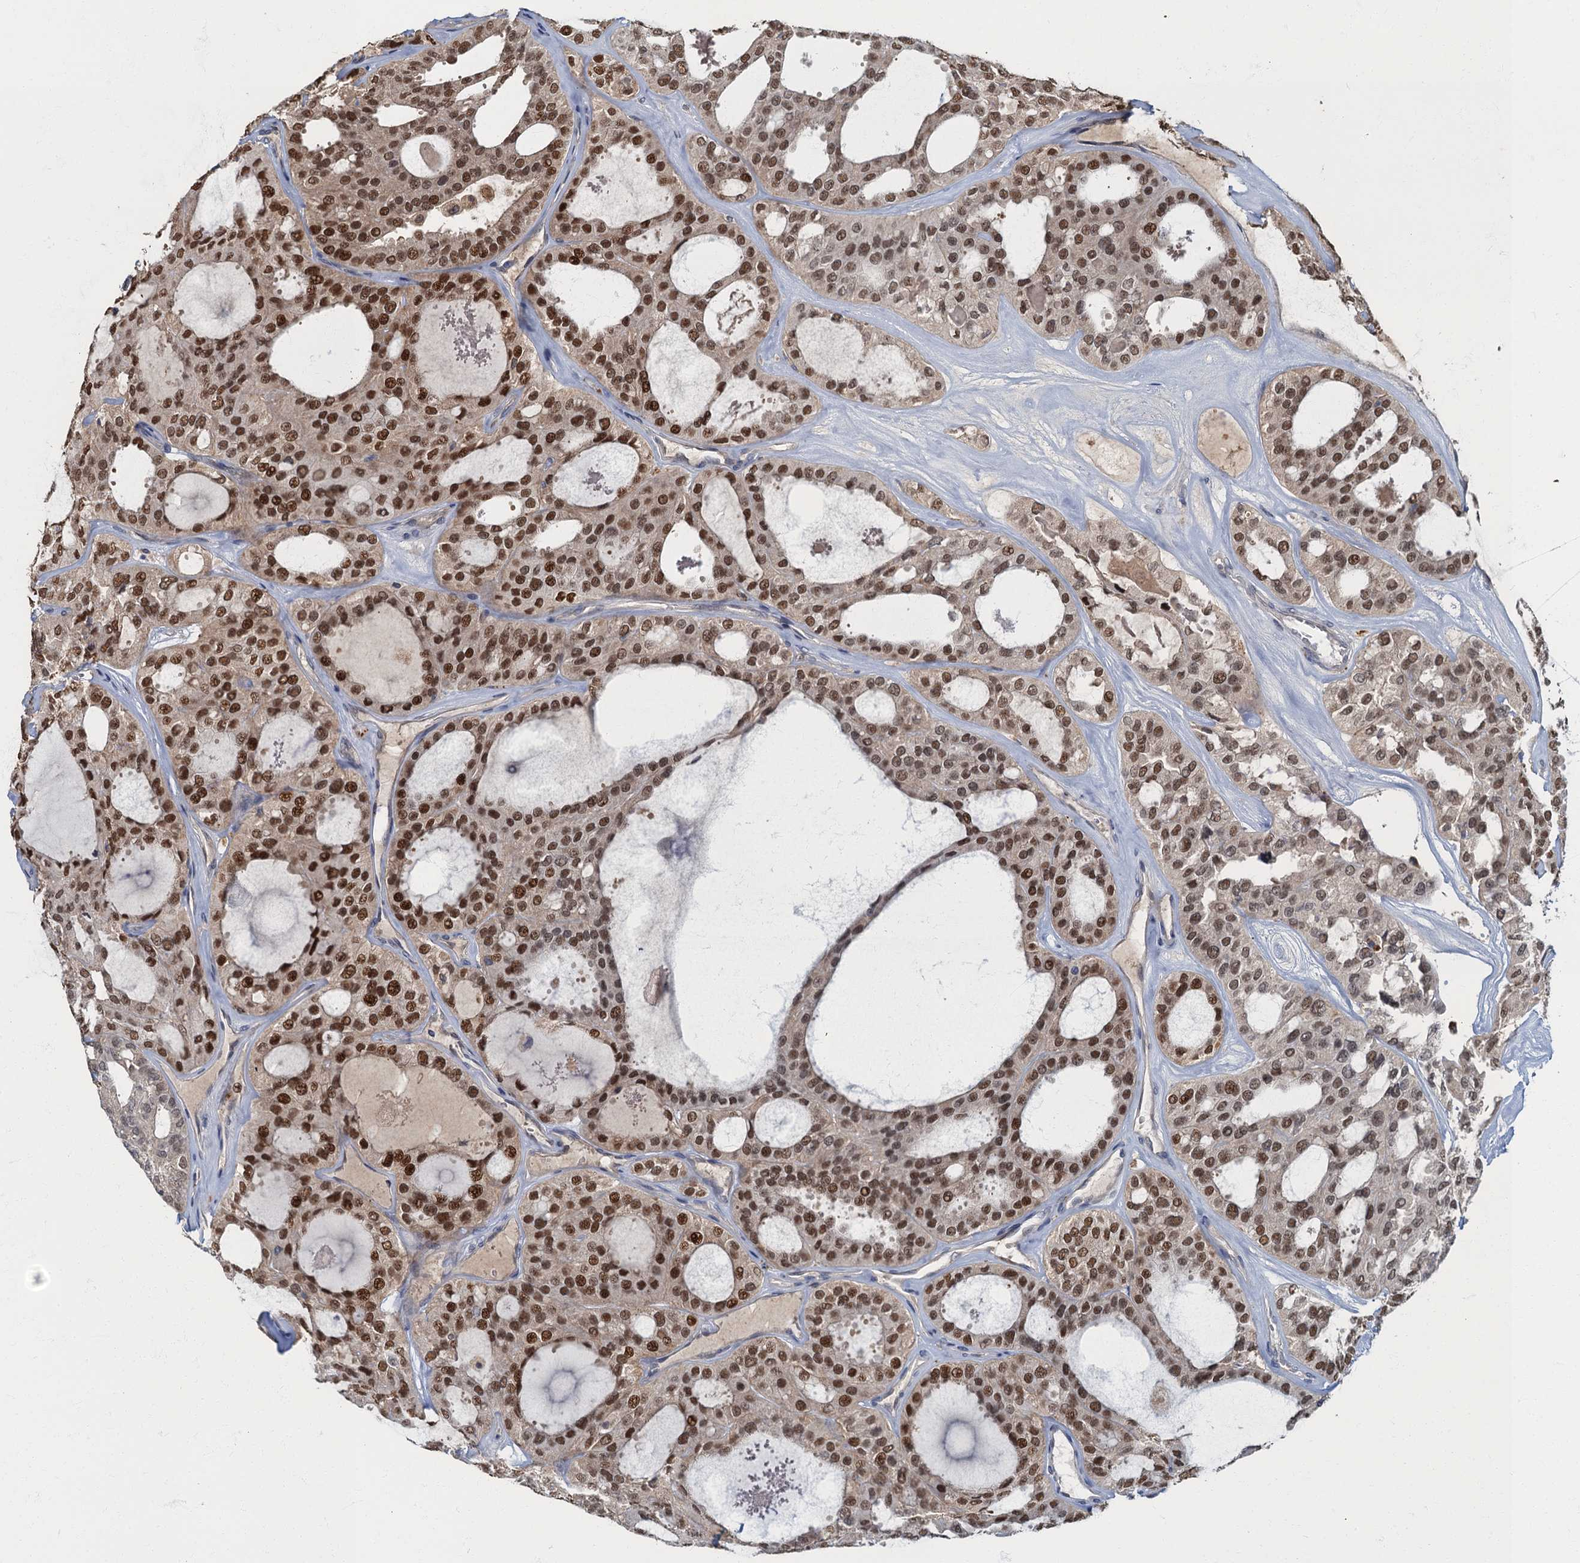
{"staining": {"intensity": "strong", "quantity": "25%-75%", "location": "nuclear"}, "tissue": "thyroid cancer", "cell_type": "Tumor cells", "image_type": "cancer", "snomed": [{"axis": "morphology", "description": "Follicular adenoma carcinoma, NOS"}, {"axis": "topography", "description": "Thyroid gland"}], "caption": "This photomicrograph reveals immunohistochemistry staining of thyroid follicular adenoma carcinoma, with high strong nuclear expression in approximately 25%-75% of tumor cells.", "gene": "WDCP", "patient": {"sex": "male", "age": 75}}